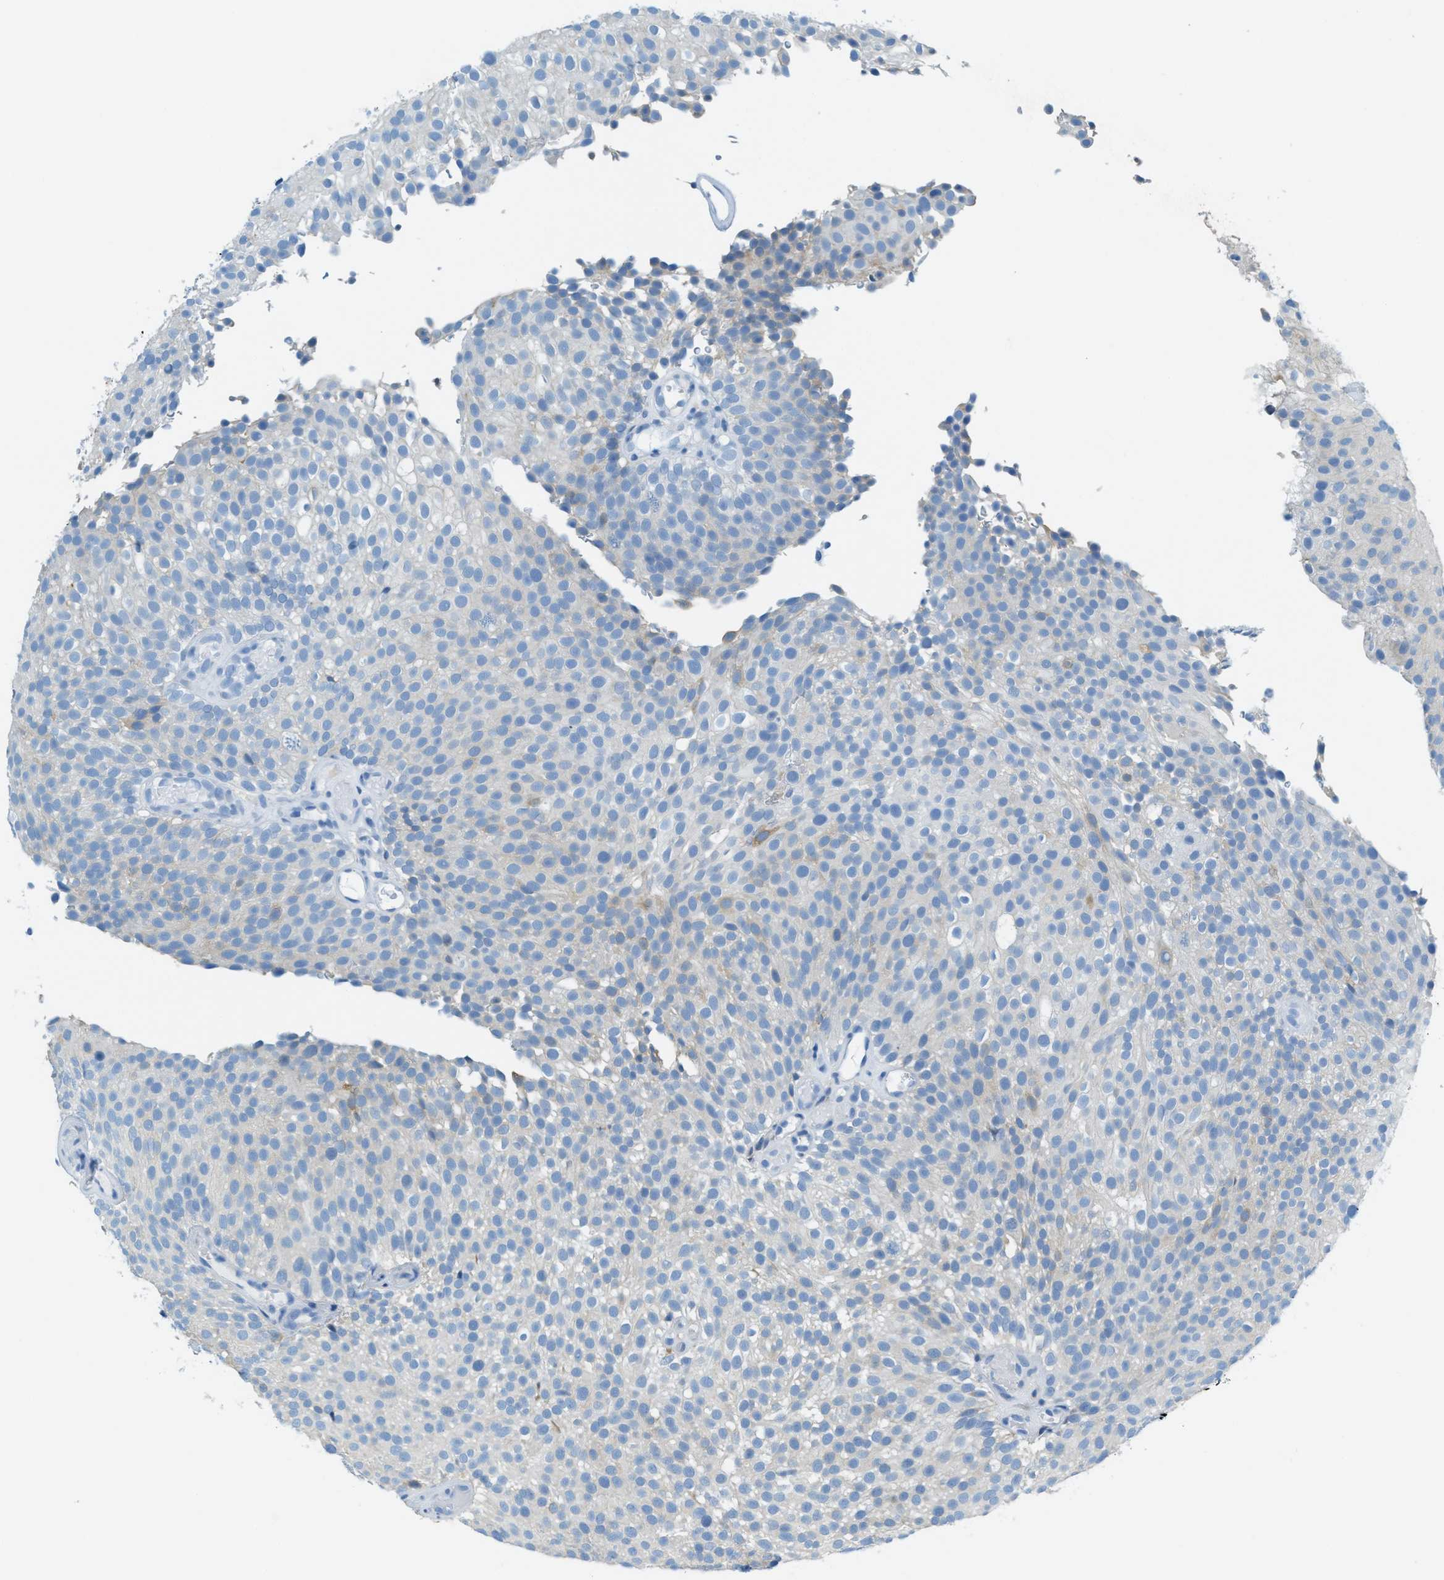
{"staining": {"intensity": "negative", "quantity": "none", "location": "none"}, "tissue": "urothelial cancer", "cell_type": "Tumor cells", "image_type": "cancer", "snomed": [{"axis": "morphology", "description": "Urothelial carcinoma, Low grade"}, {"axis": "topography", "description": "Urinary bladder"}], "caption": "Immunohistochemistry of human low-grade urothelial carcinoma displays no expression in tumor cells. (Brightfield microscopy of DAB immunohistochemistry at high magnification).", "gene": "MATCAP2", "patient": {"sex": "male", "age": 78}}